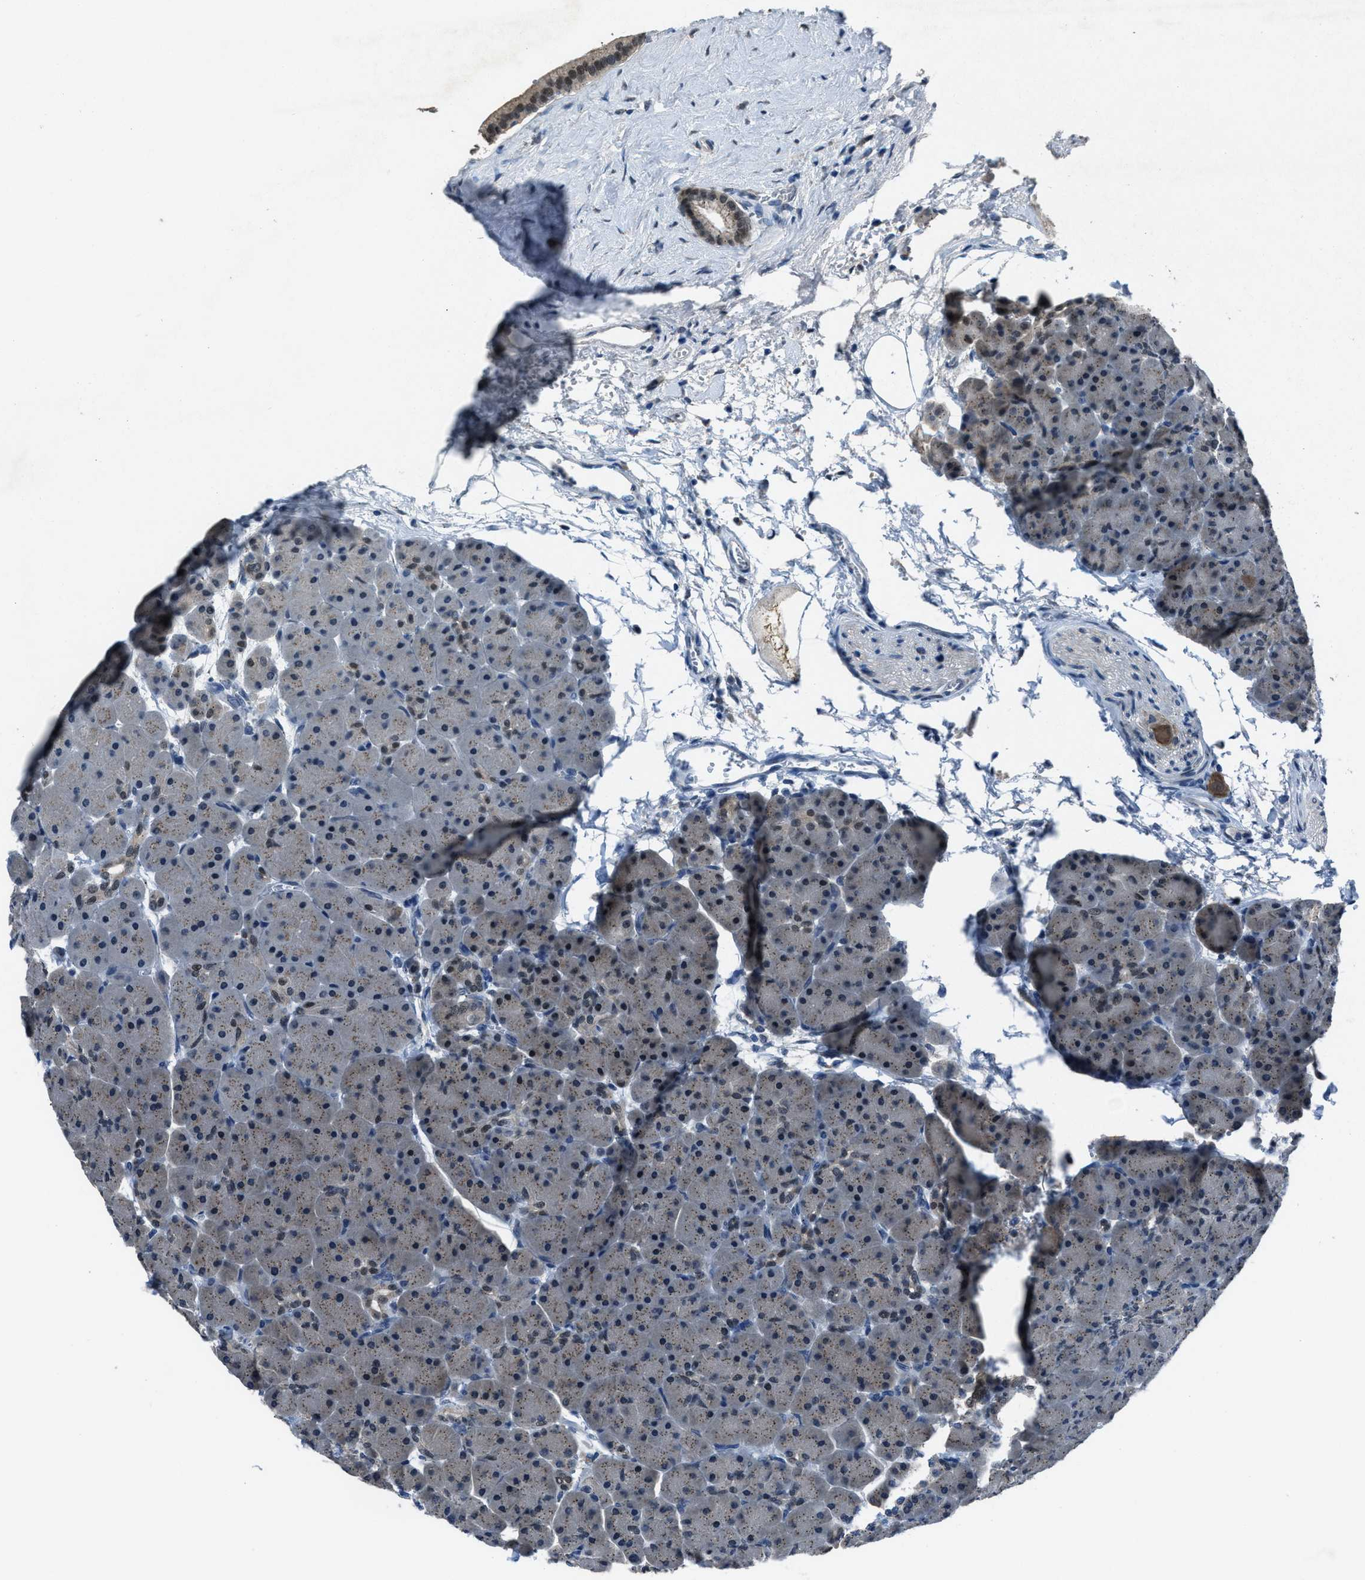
{"staining": {"intensity": "moderate", "quantity": "25%-75%", "location": "cytoplasmic/membranous,nuclear"}, "tissue": "pancreas", "cell_type": "Exocrine glandular cells", "image_type": "normal", "snomed": [{"axis": "morphology", "description": "Normal tissue, NOS"}, {"axis": "topography", "description": "Pancreas"}], "caption": "Protein expression analysis of unremarkable pancreas exhibits moderate cytoplasmic/membranous,nuclear expression in approximately 25%-75% of exocrine glandular cells. (Stains: DAB (3,3'-diaminobenzidine) in brown, nuclei in blue, Microscopy: brightfield microscopy at high magnification).", "gene": "DUSP19", "patient": {"sex": "male", "age": 66}}